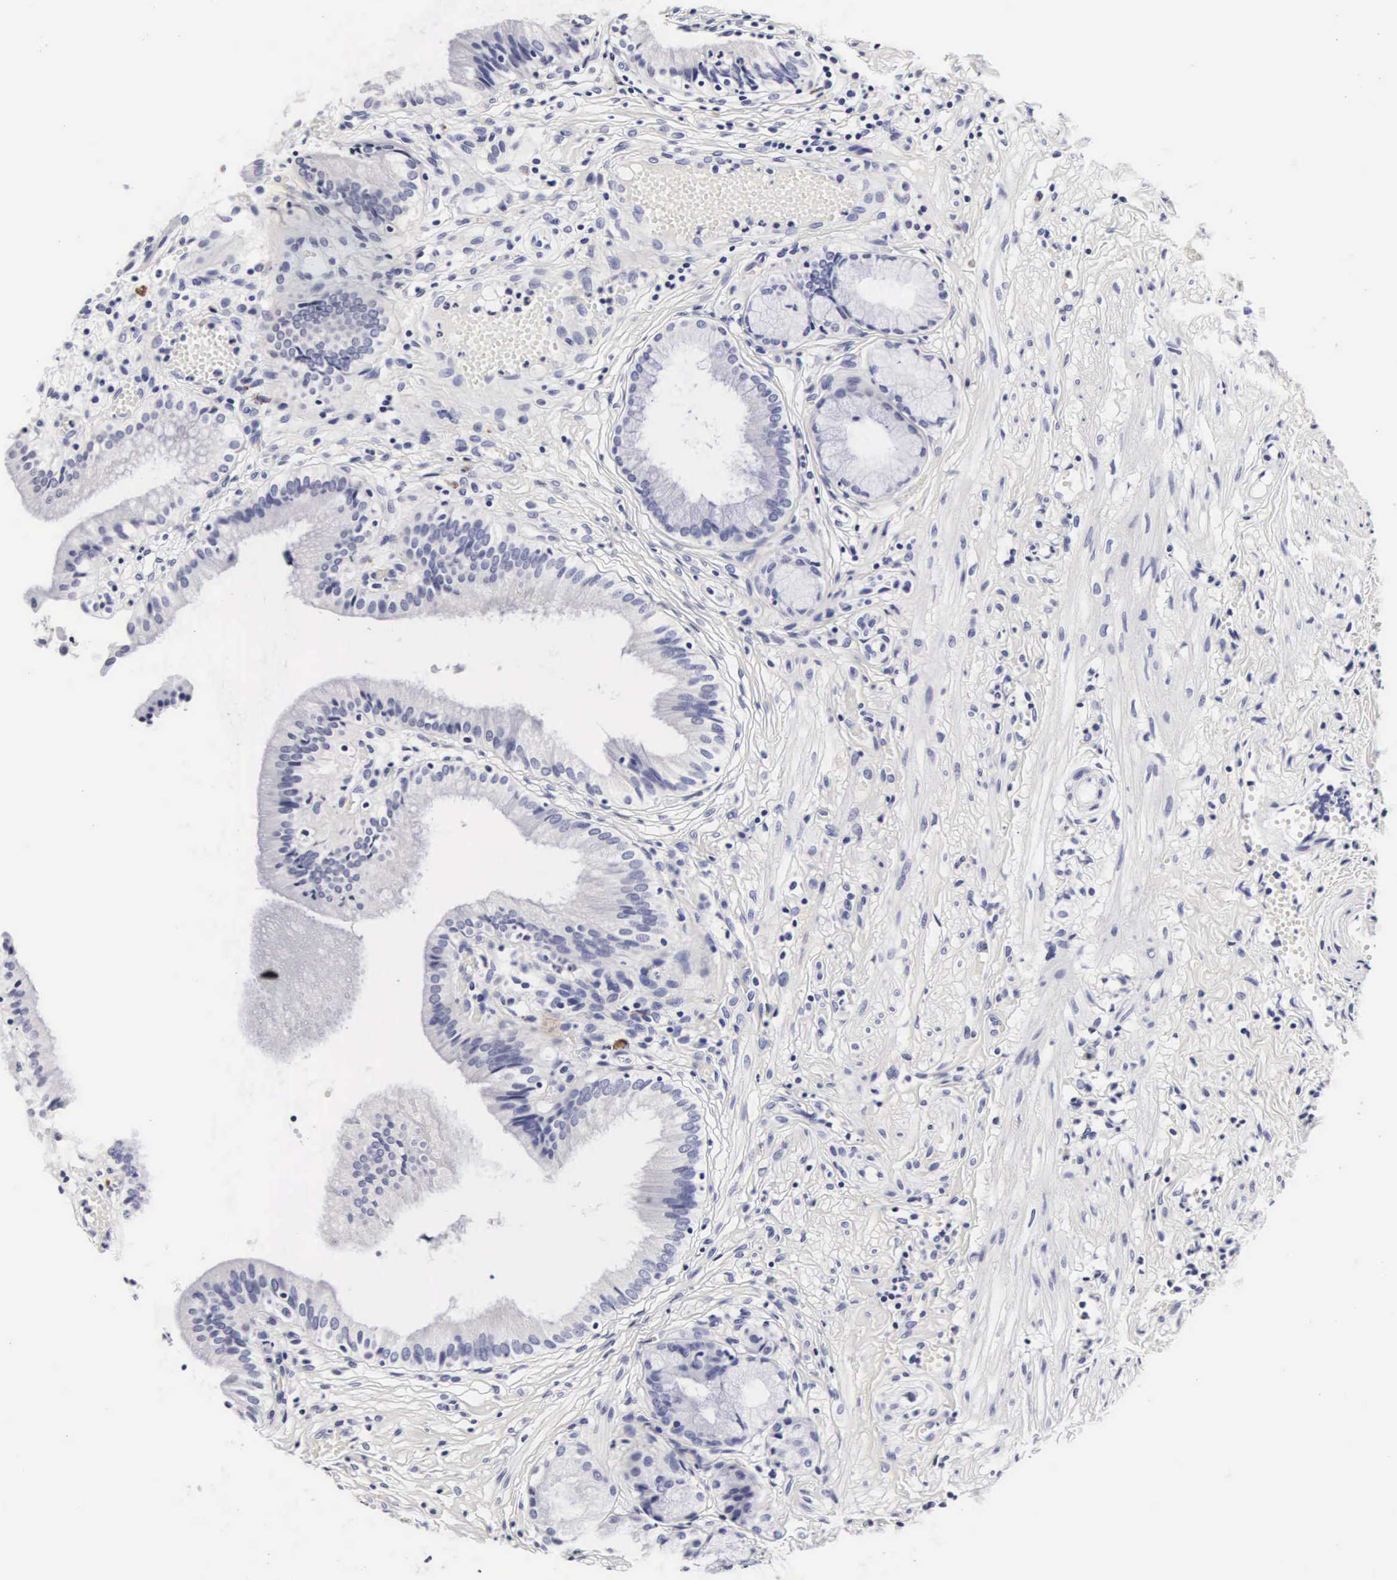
{"staining": {"intensity": "negative", "quantity": "none", "location": "none"}, "tissue": "gallbladder", "cell_type": "Glandular cells", "image_type": "normal", "snomed": [{"axis": "morphology", "description": "Normal tissue, NOS"}, {"axis": "topography", "description": "Gallbladder"}], "caption": "Immunohistochemistry of benign human gallbladder demonstrates no positivity in glandular cells. (DAB (3,3'-diaminobenzidine) immunohistochemistry (IHC), high magnification).", "gene": "RNASE6", "patient": {"sex": "male", "age": 28}}